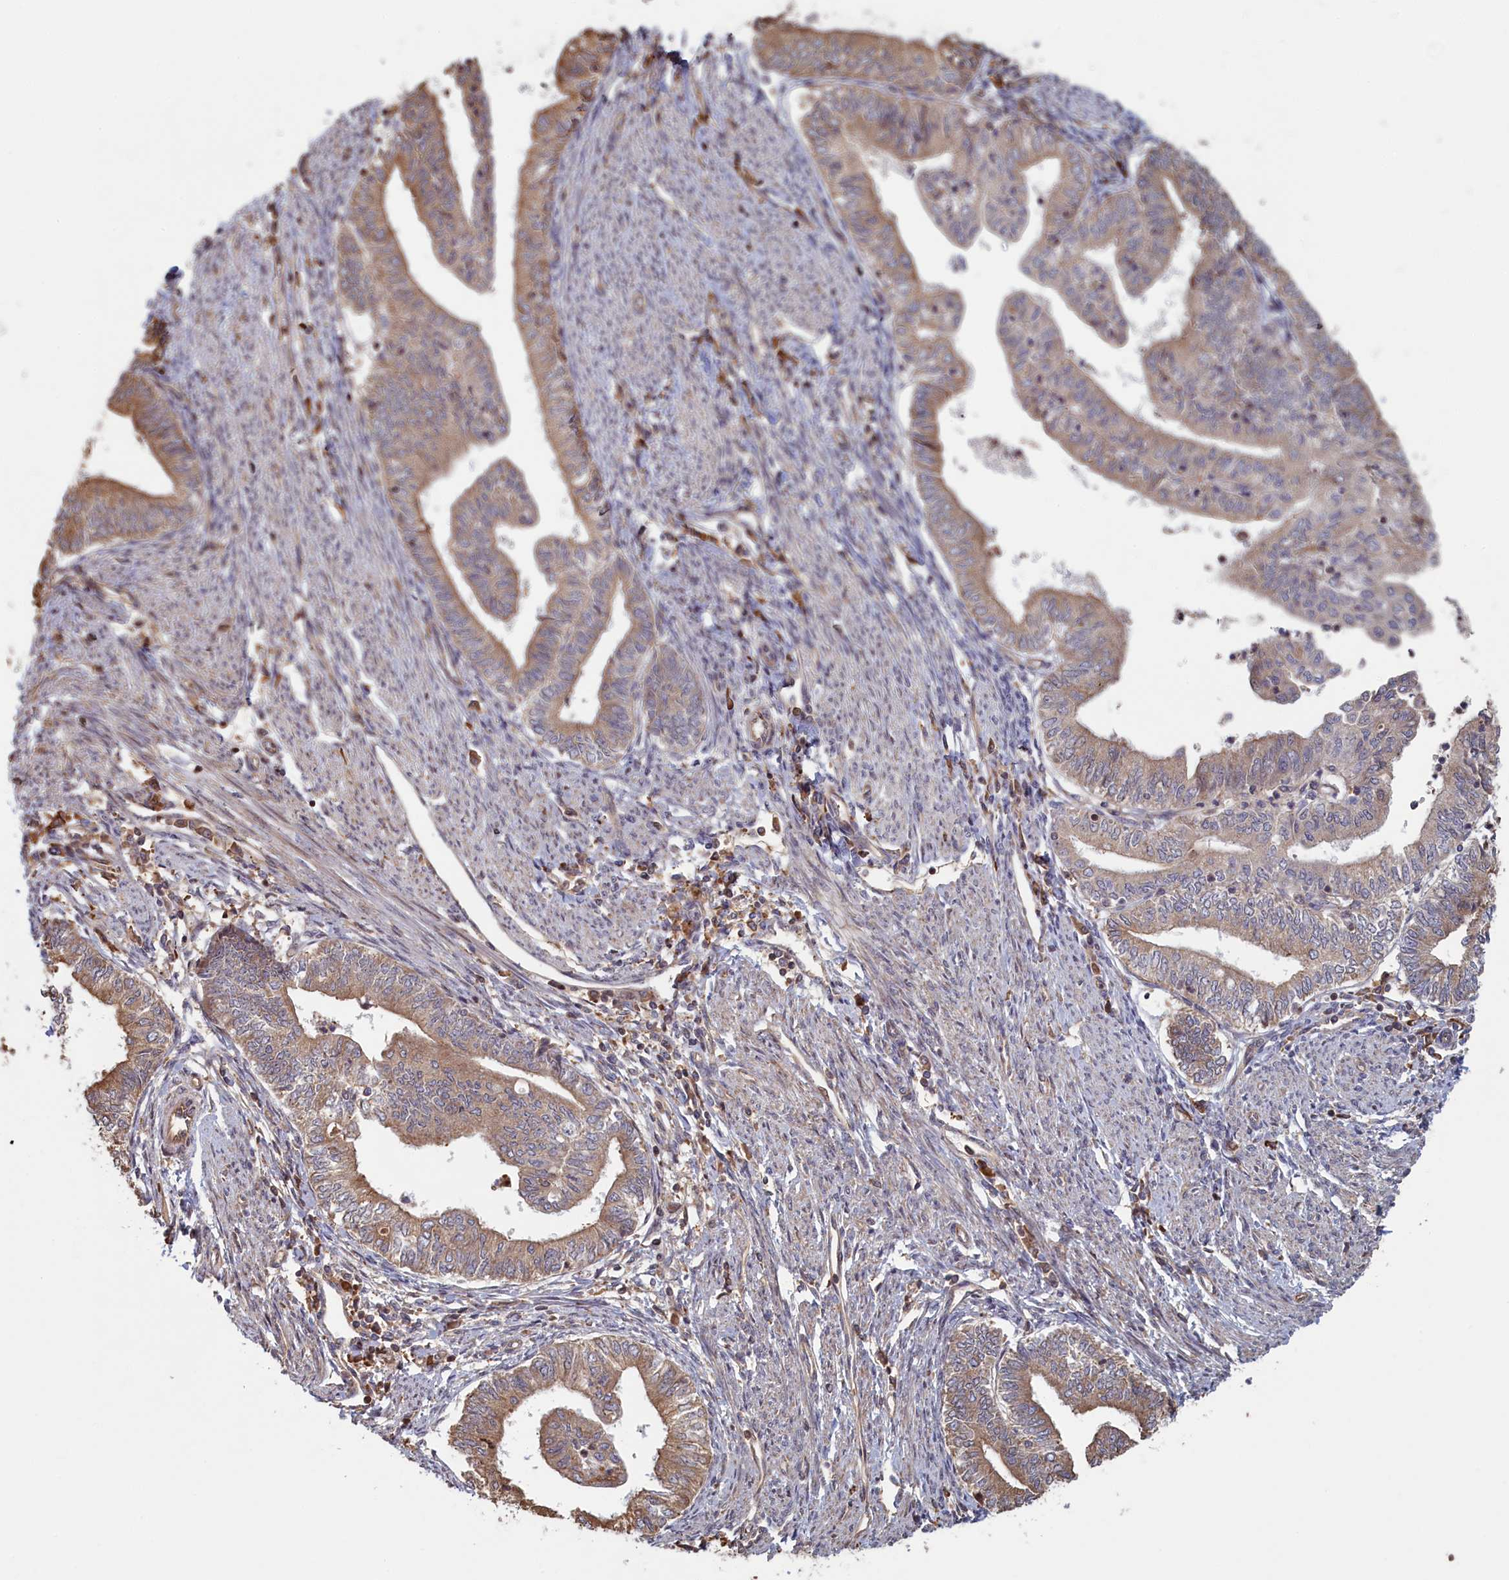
{"staining": {"intensity": "weak", "quantity": ">75%", "location": "cytoplasmic/membranous"}, "tissue": "endometrial cancer", "cell_type": "Tumor cells", "image_type": "cancer", "snomed": [{"axis": "morphology", "description": "Adenocarcinoma, NOS"}, {"axis": "topography", "description": "Endometrium"}], "caption": "DAB (3,3'-diaminobenzidine) immunohistochemical staining of endometrial cancer shows weak cytoplasmic/membranous protein positivity in approximately >75% of tumor cells. The staining was performed using DAB, with brown indicating positive protein expression. Nuclei are stained blue with hematoxylin.", "gene": "RILPL1", "patient": {"sex": "female", "age": 66}}